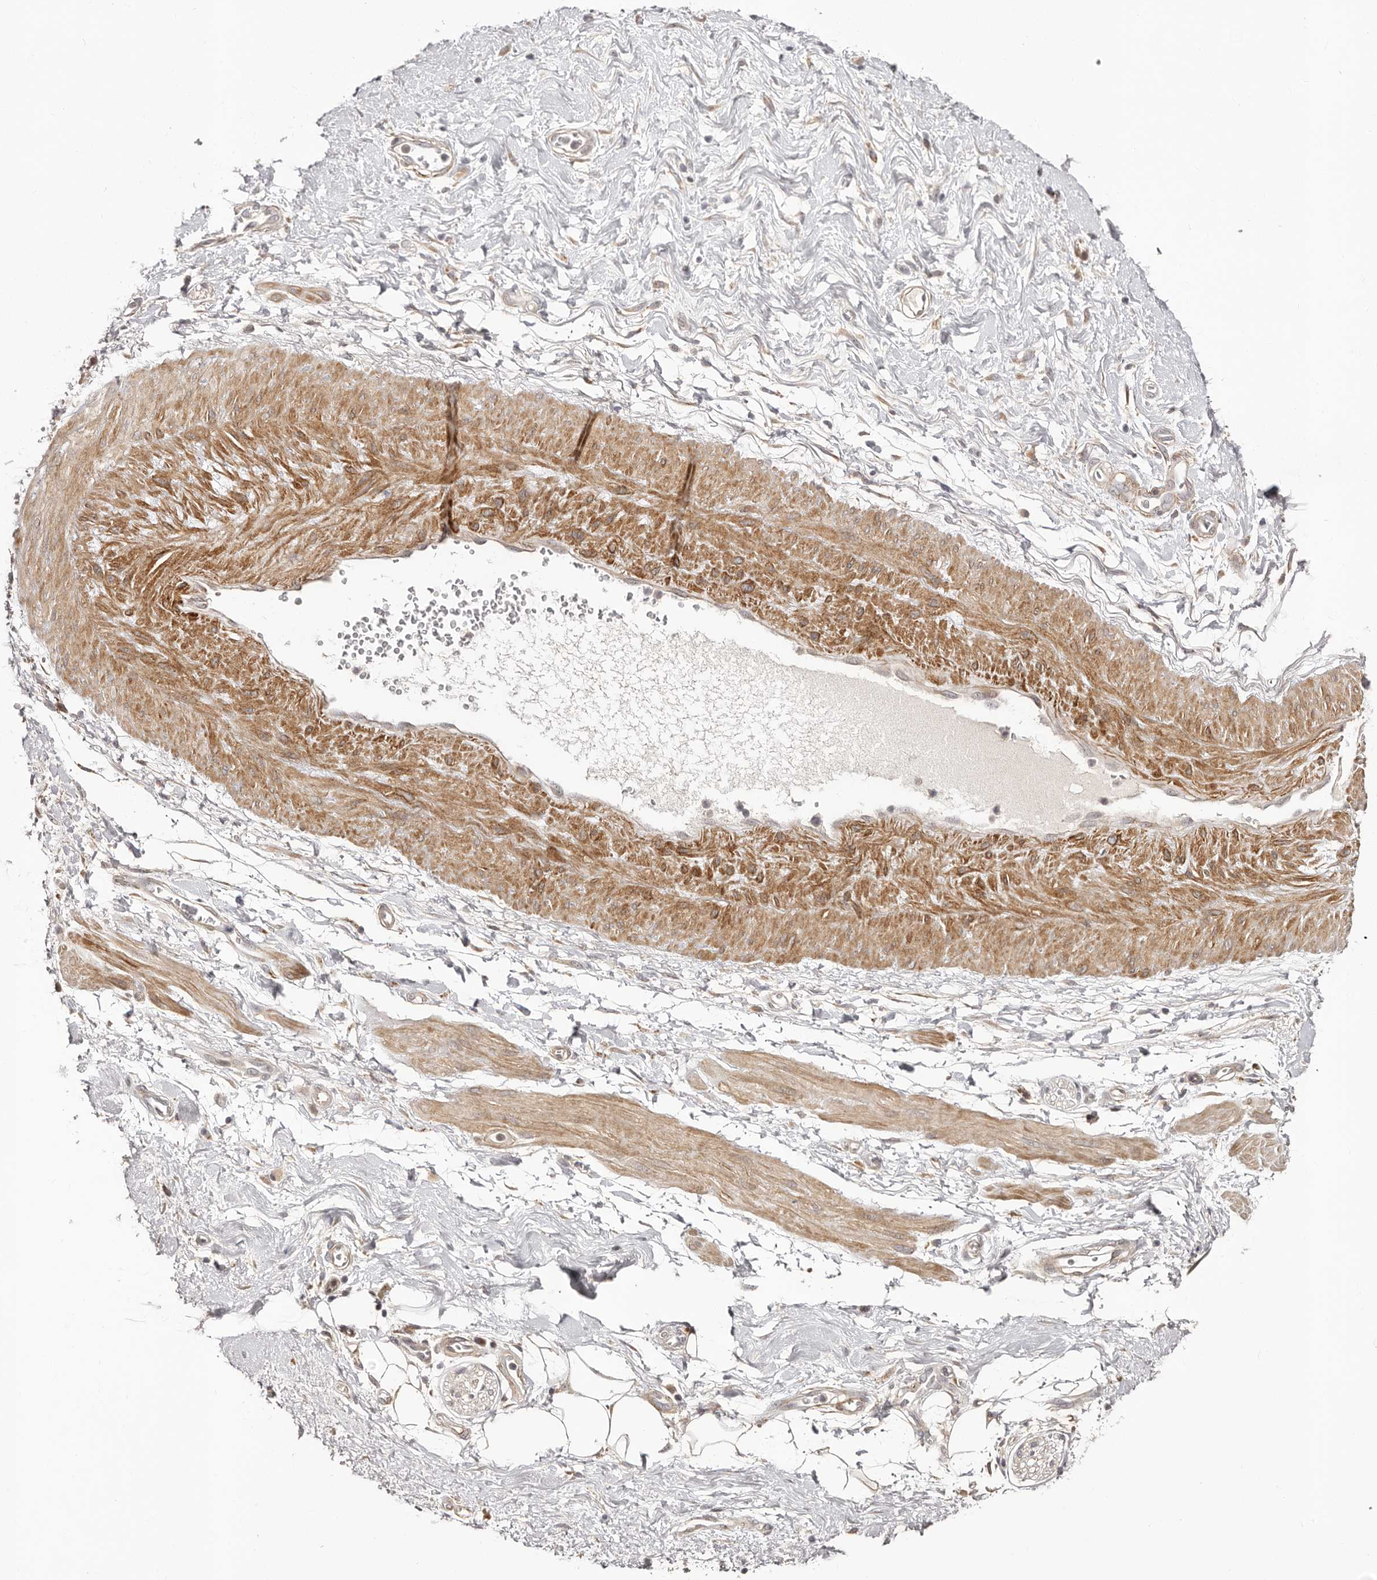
{"staining": {"intensity": "weak", "quantity": "25%-75%", "location": "cytoplasmic/membranous"}, "tissue": "adipose tissue", "cell_type": "Adipocytes", "image_type": "normal", "snomed": [{"axis": "morphology", "description": "Normal tissue, NOS"}, {"axis": "morphology", "description": "Adenocarcinoma, NOS"}, {"axis": "topography", "description": "Pancreas"}, {"axis": "topography", "description": "Peripheral nerve tissue"}], "caption": "Adipose tissue stained with IHC shows weak cytoplasmic/membranous staining in approximately 25%-75% of adipocytes.", "gene": "MICAL2", "patient": {"sex": "male", "age": 59}}